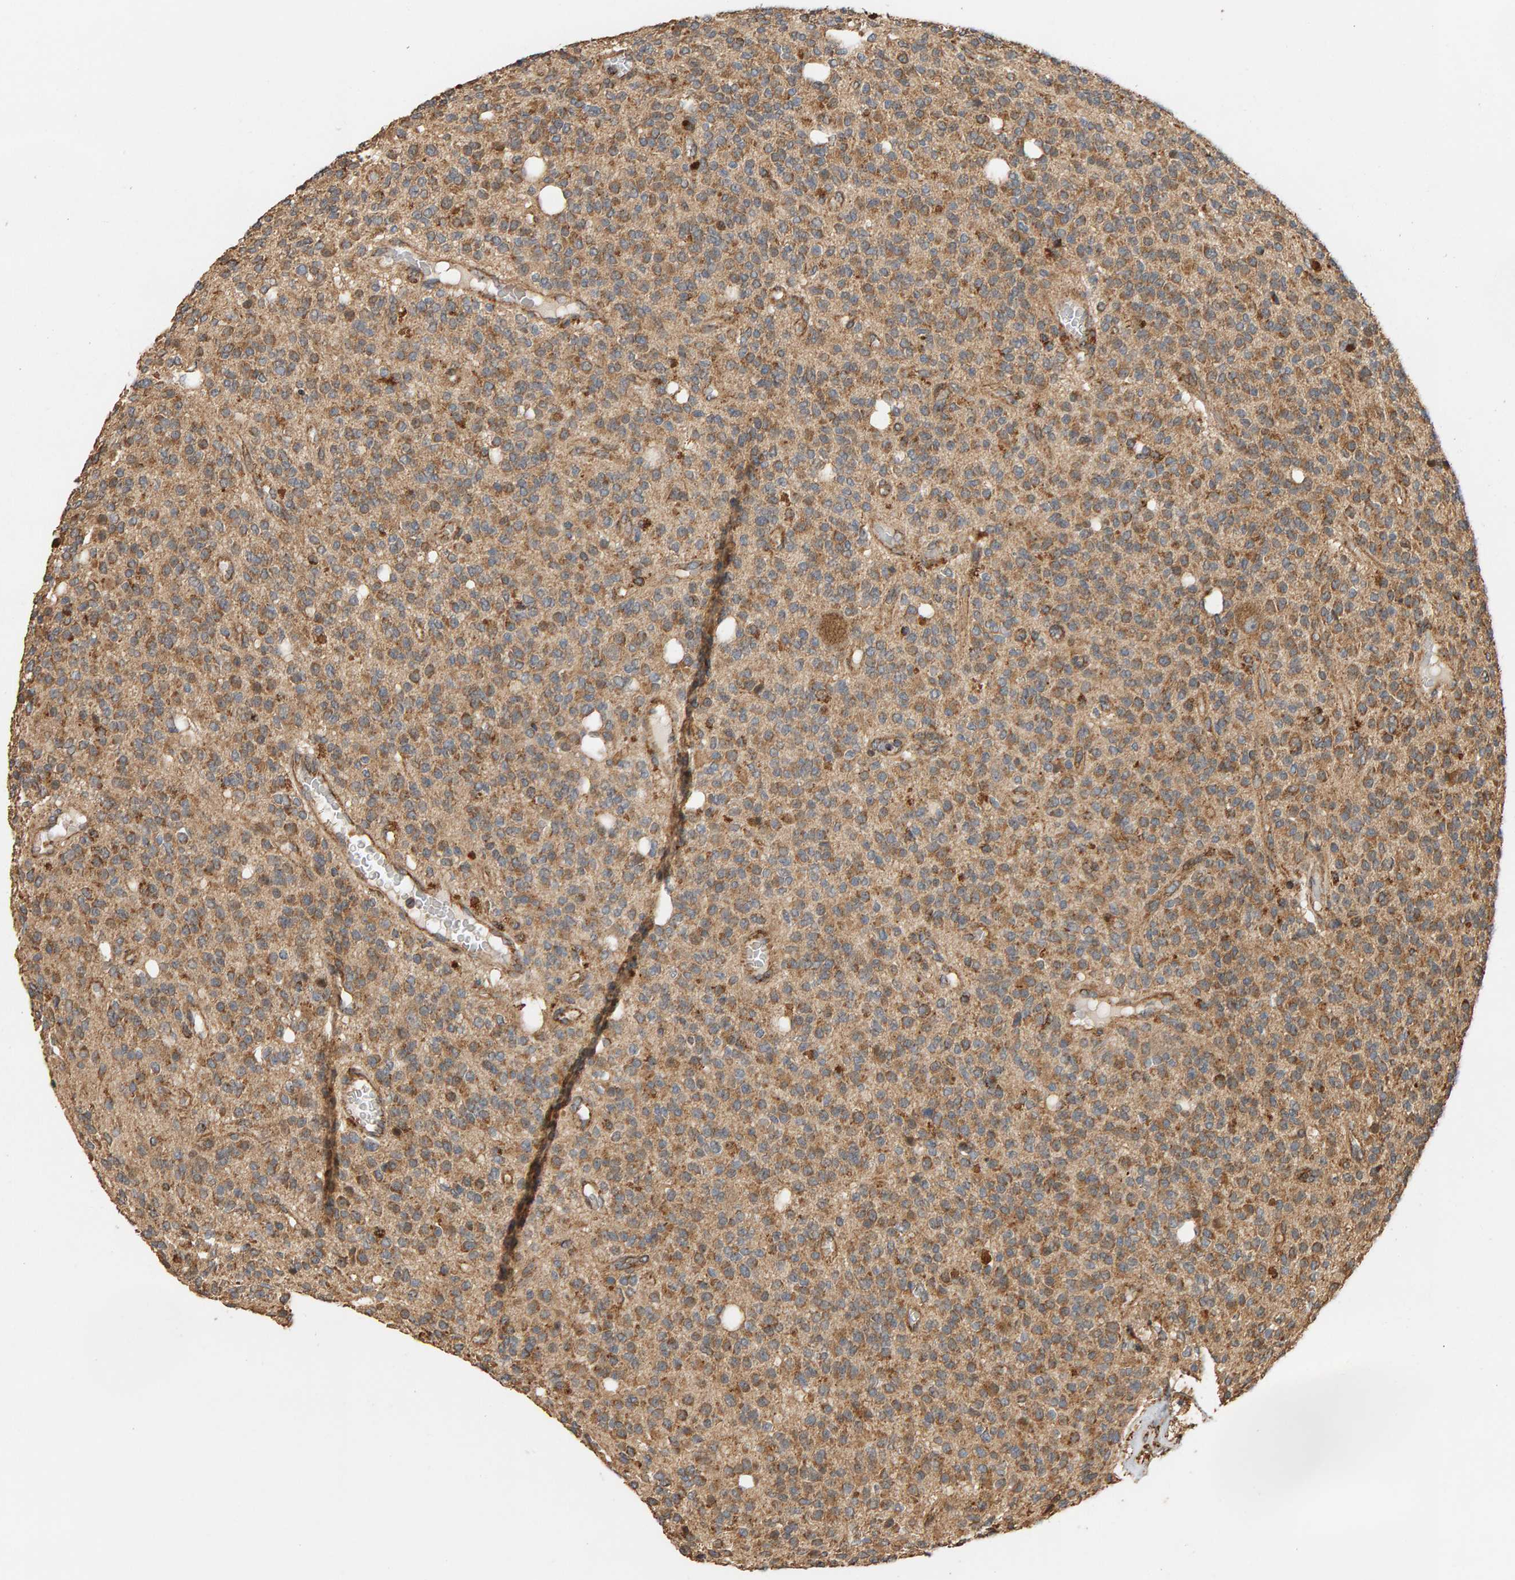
{"staining": {"intensity": "moderate", "quantity": ">75%", "location": "cytoplasmic/membranous"}, "tissue": "glioma", "cell_type": "Tumor cells", "image_type": "cancer", "snomed": [{"axis": "morphology", "description": "Glioma, malignant, High grade"}, {"axis": "topography", "description": "Brain"}], "caption": "This is an image of immunohistochemistry staining of malignant glioma (high-grade), which shows moderate staining in the cytoplasmic/membranous of tumor cells.", "gene": "GSTK1", "patient": {"sex": "male", "age": 34}}